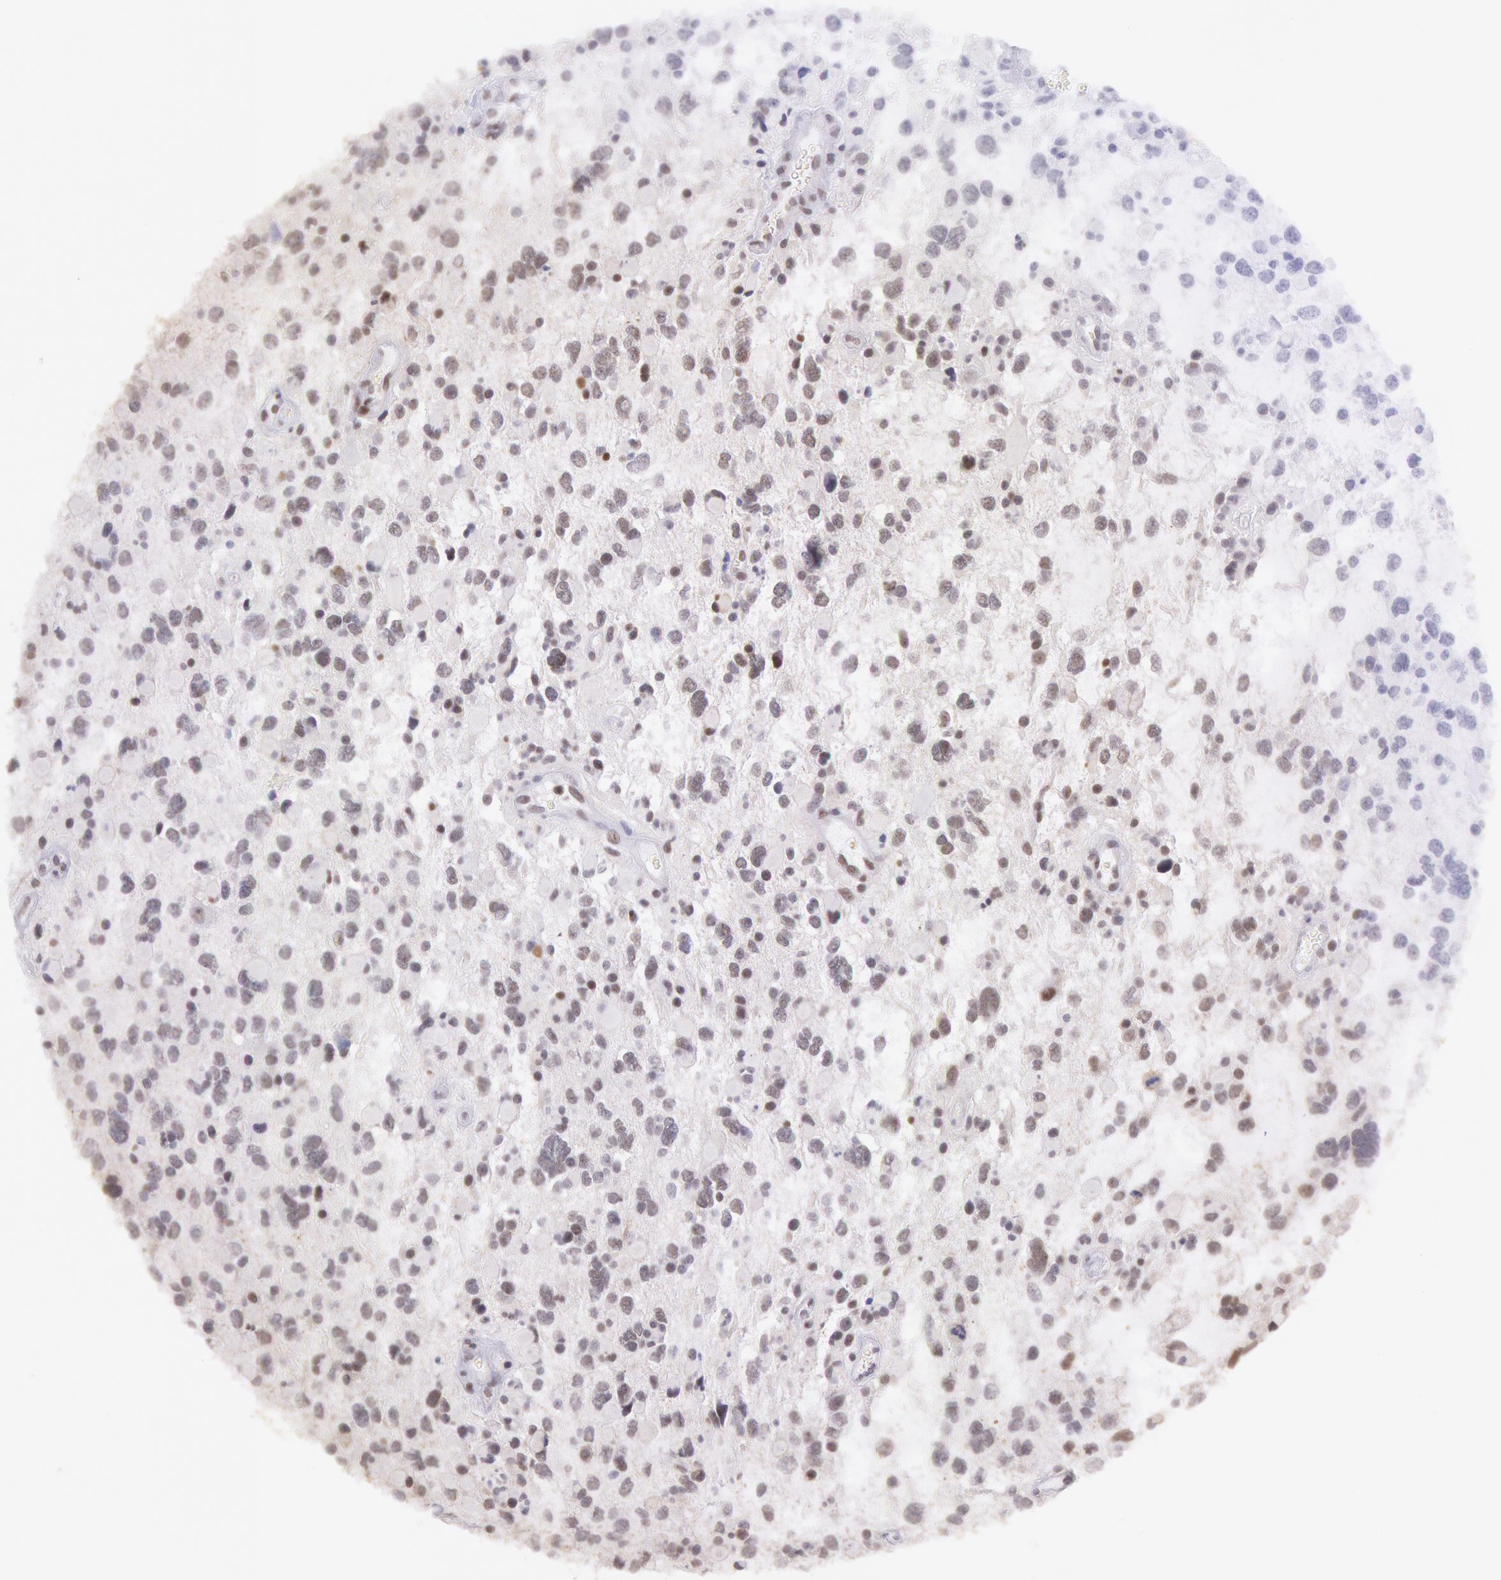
{"staining": {"intensity": "weak", "quantity": "25%-75%", "location": "nuclear"}, "tissue": "glioma", "cell_type": "Tumor cells", "image_type": "cancer", "snomed": [{"axis": "morphology", "description": "Glioma, malignant, High grade"}, {"axis": "topography", "description": "Brain"}], "caption": "Malignant glioma (high-grade) stained with DAB (3,3'-diaminobenzidine) IHC displays low levels of weak nuclear staining in approximately 25%-75% of tumor cells.", "gene": "HIF1A", "patient": {"sex": "female", "age": 37}}